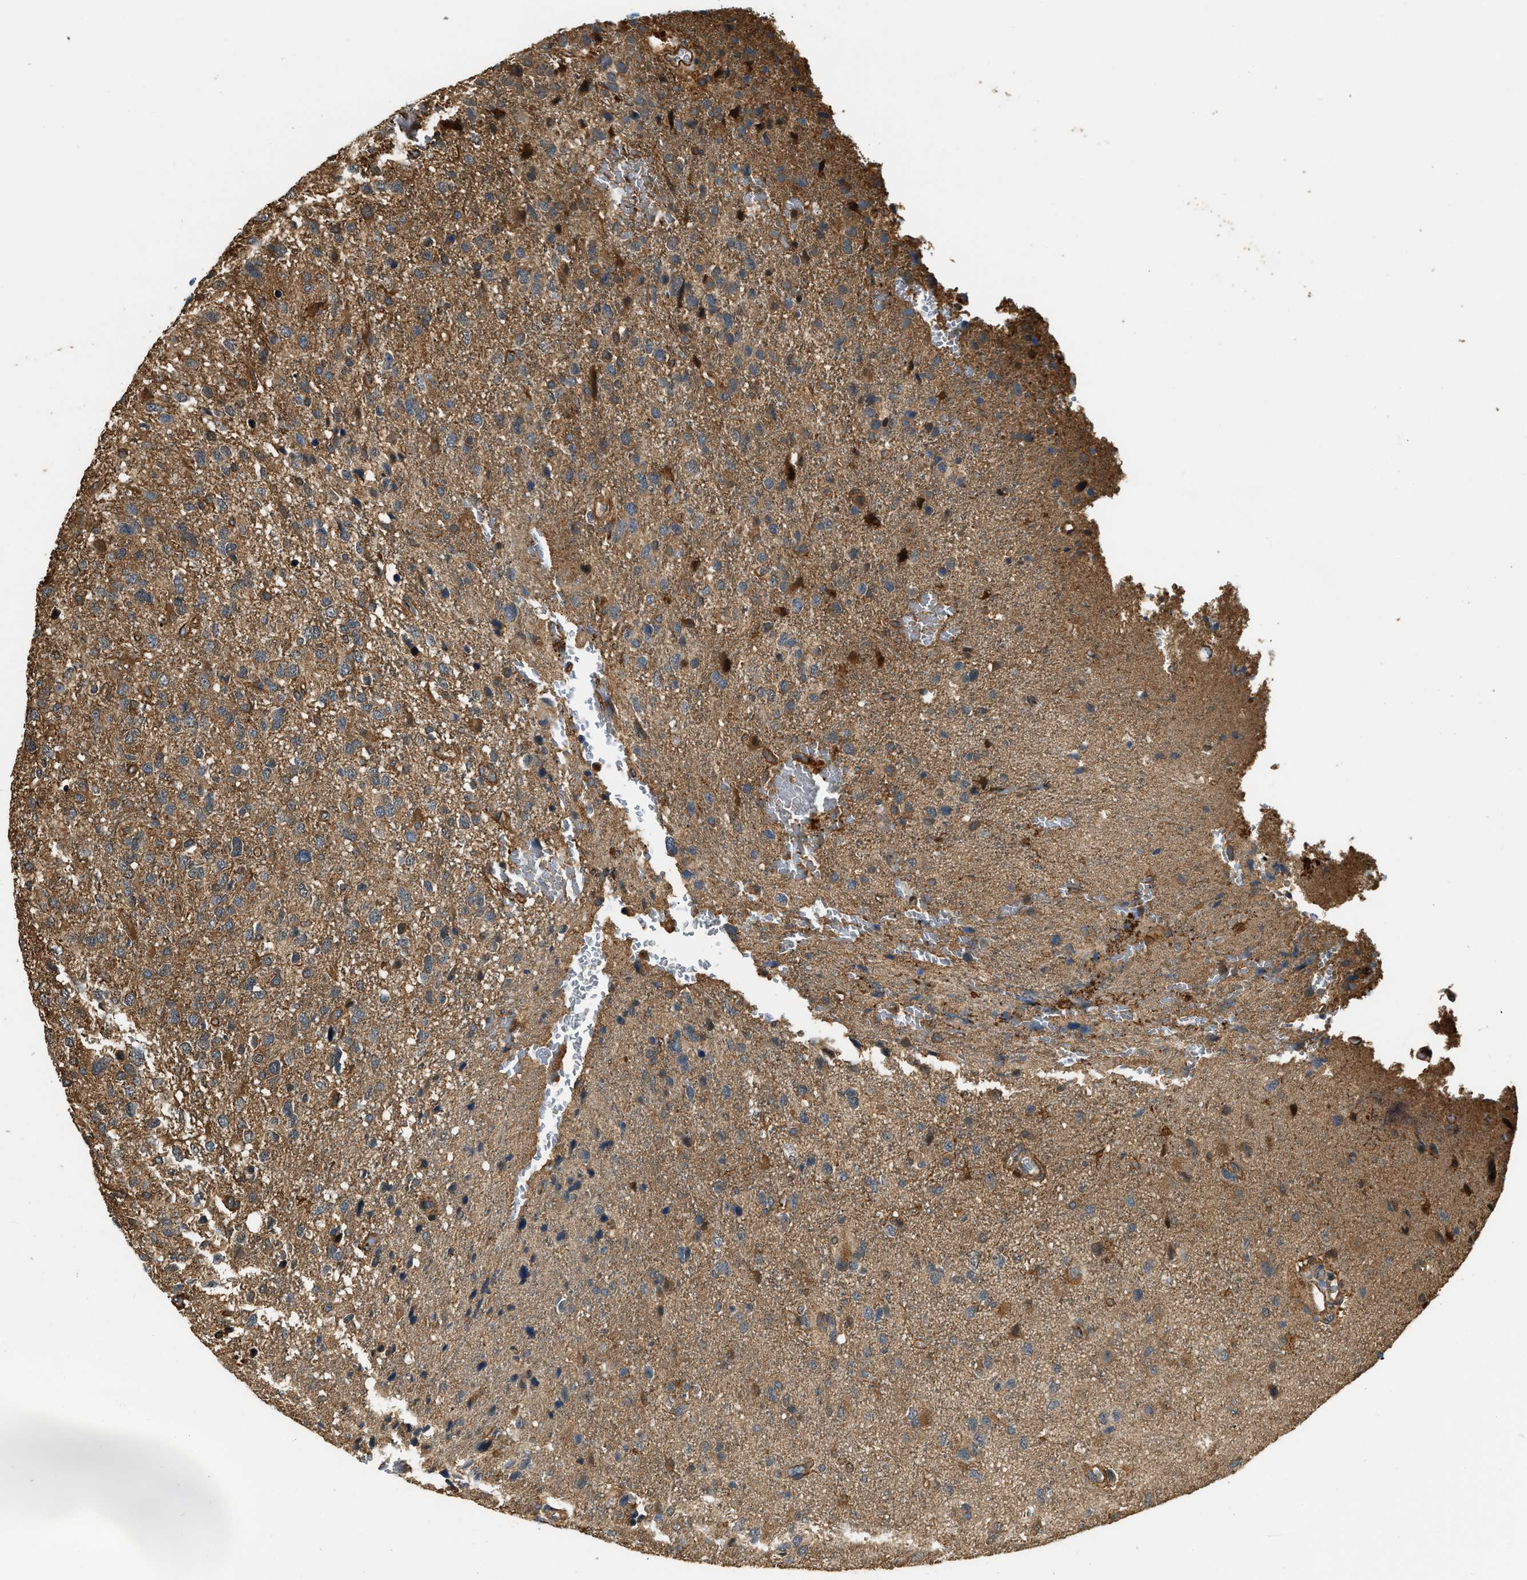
{"staining": {"intensity": "moderate", "quantity": ">75%", "location": "cytoplasmic/membranous"}, "tissue": "glioma", "cell_type": "Tumor cells", "image_type": "cancer", "snomed": [{"axis": "morphology", "description": "Glioma, malignant, High grade"}, {"axis": "topography", "description": "Brain"}], "caption": "IHC image of neoplastic tissue: malignant high-grade glioma stained using immunohistochemistry displays medium levels of moderate protein expression localized specifically in the cytoplasmic/membranous of tumor cells, appearing as a cytoplasmic/membranous brown color.", "gene": "YARS1", "patient": {"sex": "female", "age": 58}}